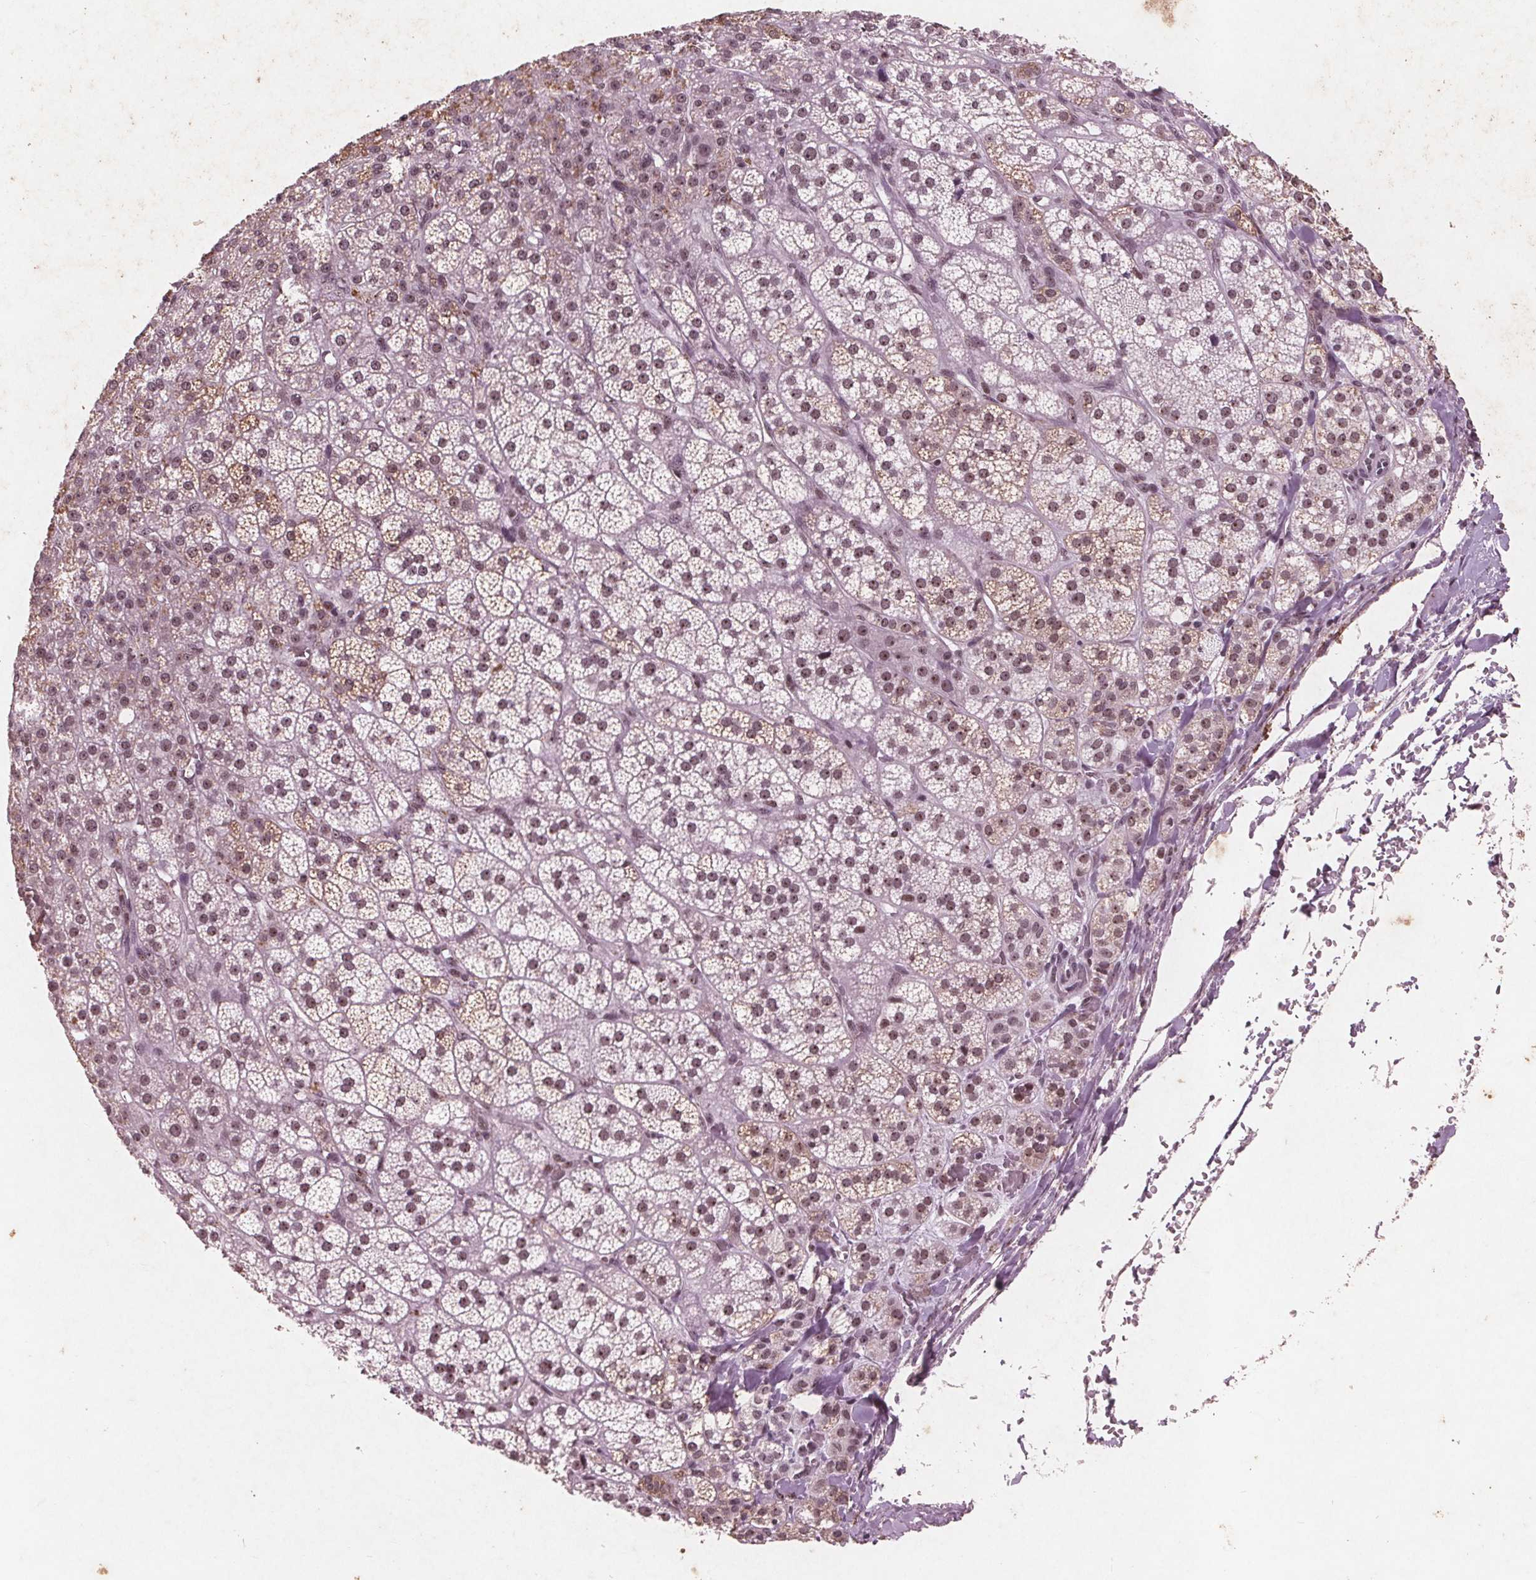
{"staining": {"intensity": "strong", "quantity": "25%-75%", "location": "nuclear"}, "tissue": "adrenal gland", "cell_type": "Glandular cells", "image_type": "normal", "snomed": [{"axis": "morphology", "description": "Normal tissue, NOS"}, {"axis": "topography", "description": "Adrenal gland"}], "caption": "High-power microscopy captured an IHC histopathology image of benign adrenal gland, revealing strong nuclear expression in about 25%-75% of glandular cells. The staining was performed using DAB, with brown indicating positive protein expression. Nuclei are stained blue with hematoxylin.", "gene": "RPS6KA2", "patient": {"sex": "female", "age": 60}}